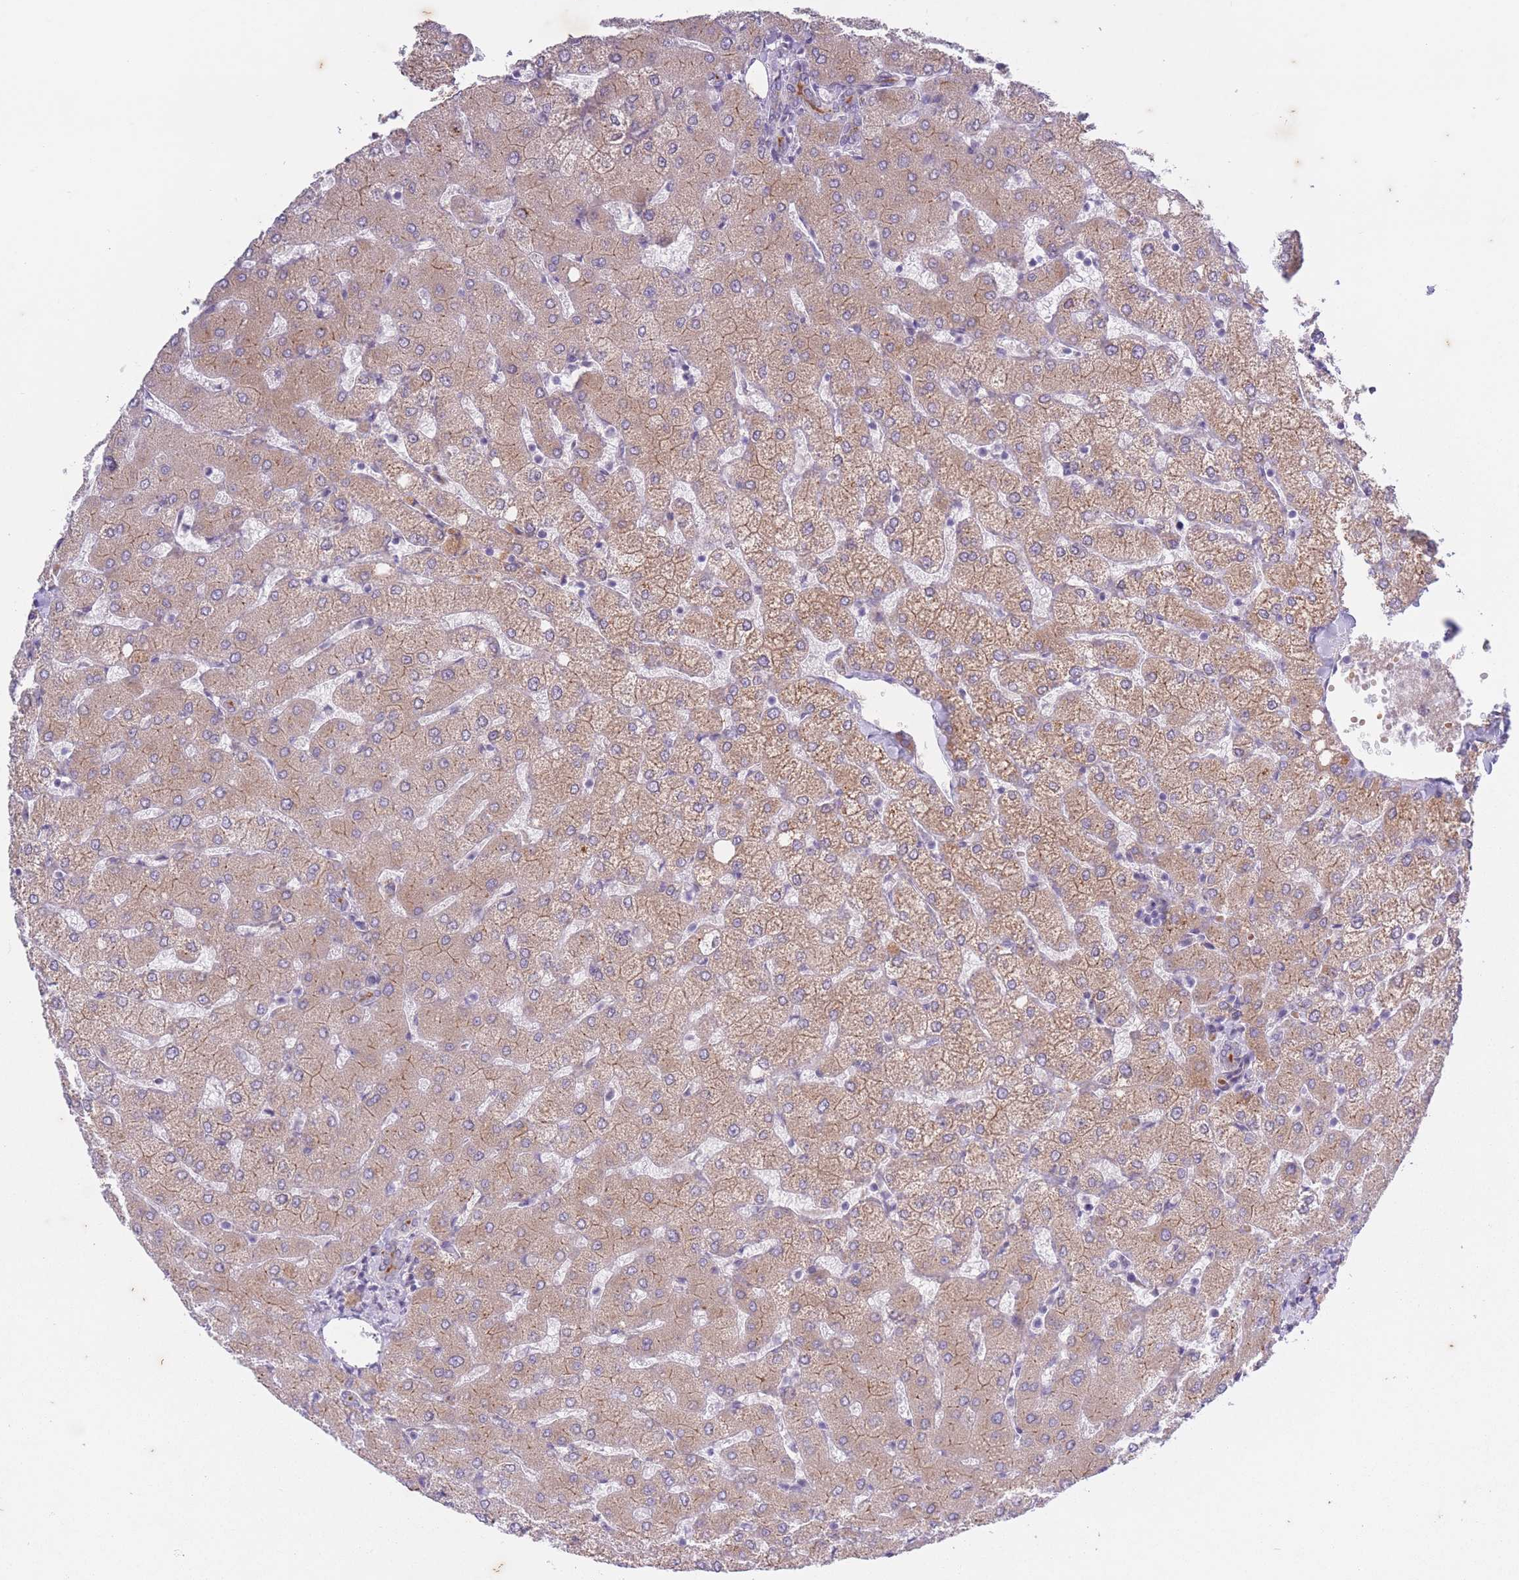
{"staining": {"intensity": "moderate", "quantity": "<25%", "location": "cytoplasmic/membranous"}, "tissue": "liver", "cell_type": "Cholangiocytes", "image_type": "normal", "snomed": [{"axis": "morphology", "description": "Normal tissue, NOS"}, {"axis": "topography", "description": "Liver"}], "caption": "Protein expression analysis of benign human liver reveals moderate cytoplasmic/membranous staining in approximately <25% of cholangiocytes.", "gene": "ARPIN", "patient": {"sex": "female", "age": 54}}